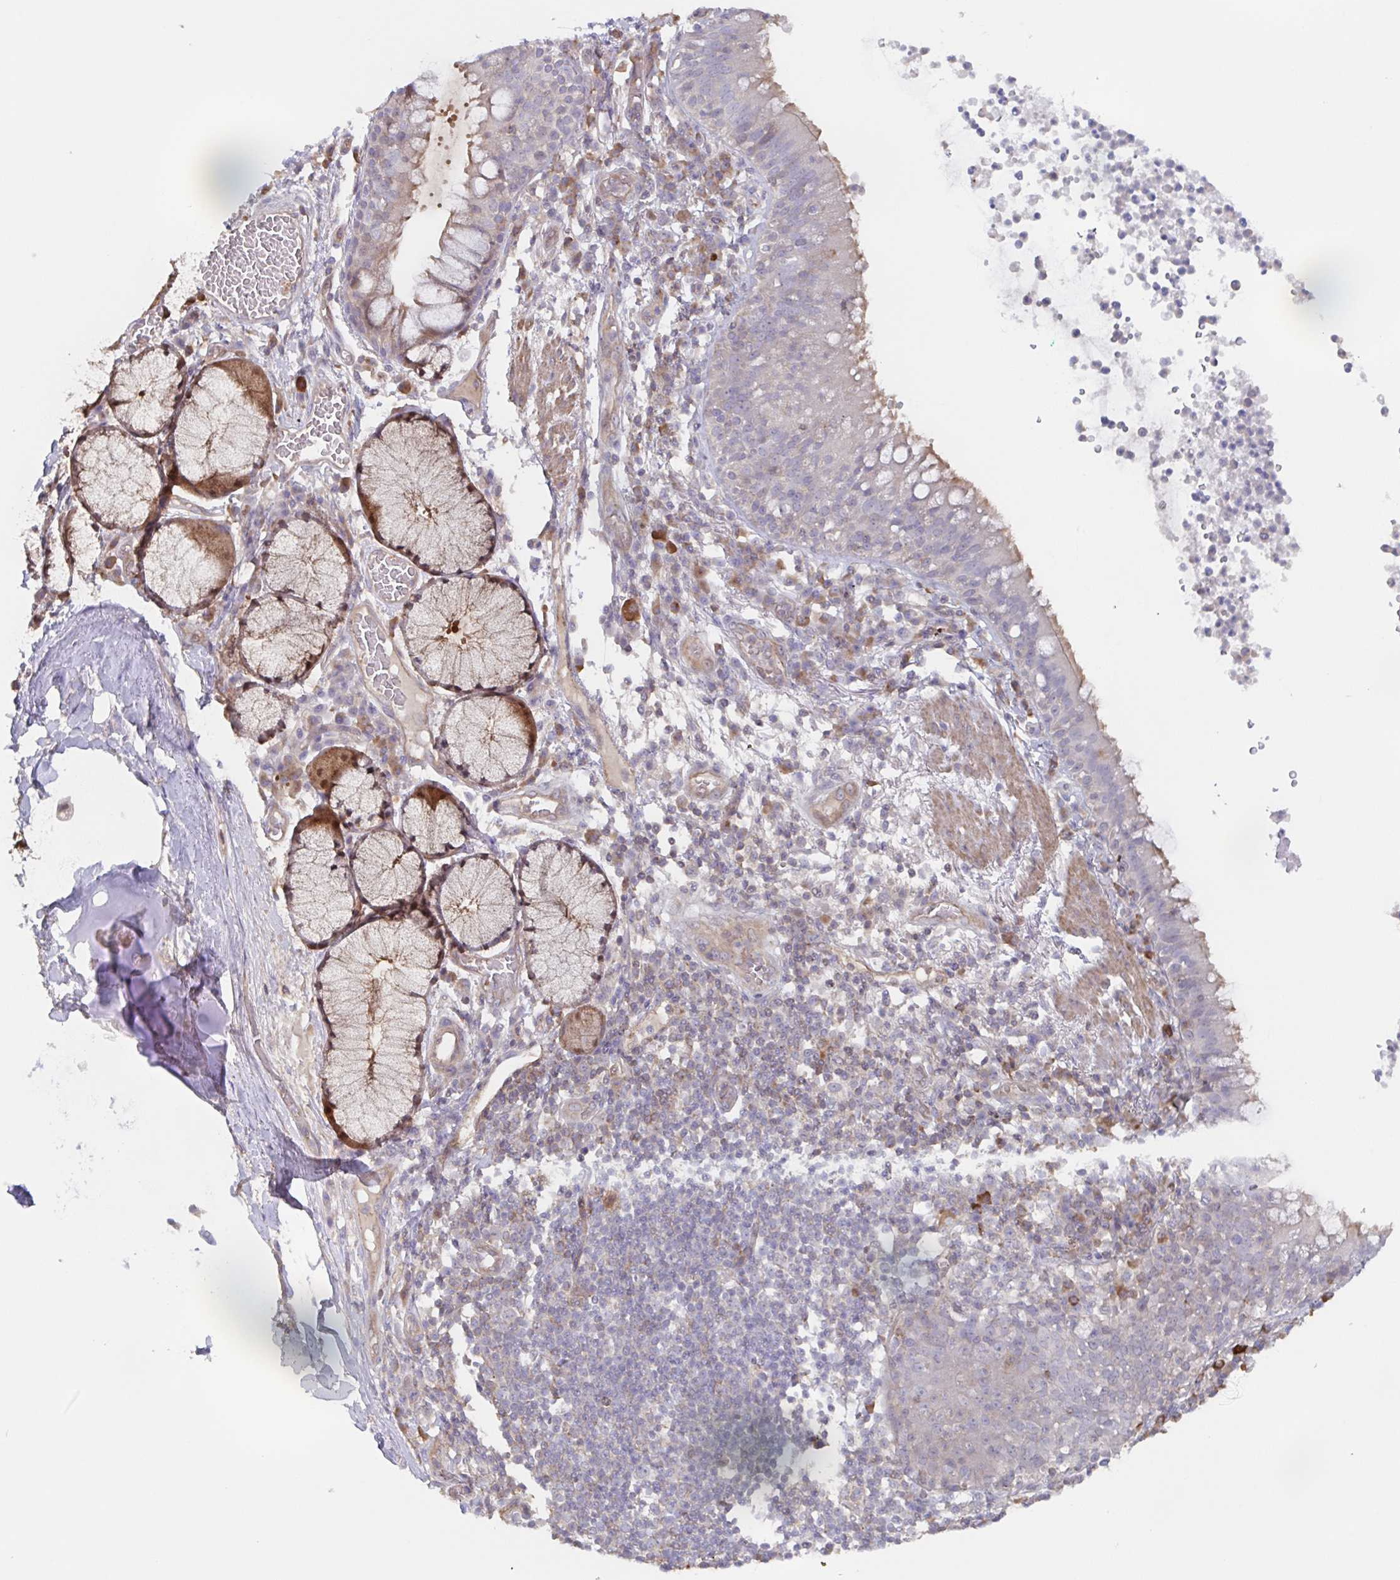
{"staining": {"intensity": "weak", "quantity": "25%-75%", "location": "cytoplasmic/membranous,nuclear"}, "tissue": "bronchus", "cell_type": "Respiratory epithelial cells", "image_type": "normal", "snomed": [{"axis": "morphology", "description": "Normal tissue, NOS"}, {"axis": "topography", "description": "Cartilage tissue"}, {"axis": "topography", "description": "Bronchus"}], "caption": "Protein analysis of benign bronchus displays weak cytoplasmic/membranous,nuclear positivity in approximately 25%-75% of respiratory epithelial cells. (DAB IHC, brown staining for protein, blue staining for nuclei).", "gene": "AGFG2", "patient": {"sex": "male", "age": 56}}